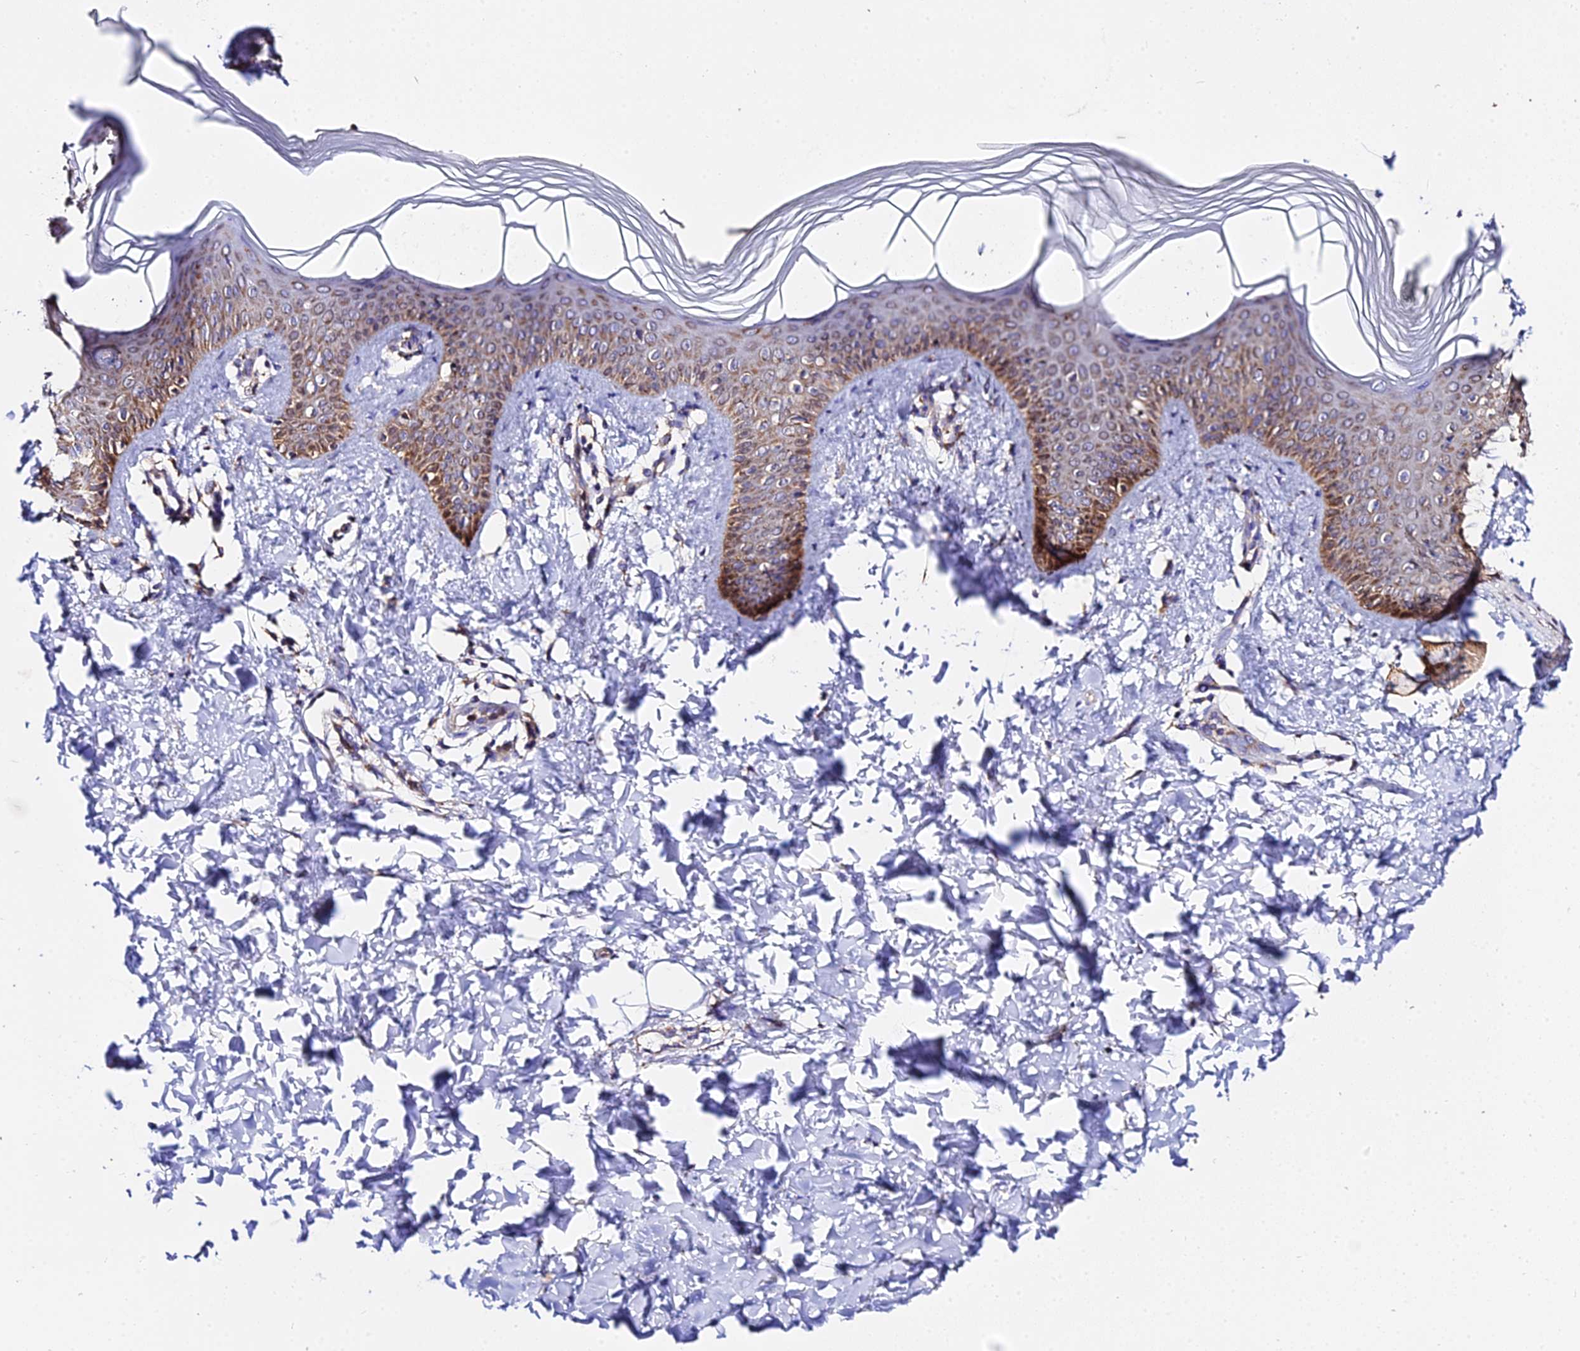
{"staining": {"intensity": "strong", "quantity": ">75%", "location": "cytoplasmic/membranous"}, "tissue": "skin", "cell_type": "Epidermal cells", "image_type": "normal", "snomed": [{"axis": "morphology", "description": "Normal tissue, NOS"}, {"axis": "morphology", "description": "Inflammation, NOS"}, {"axis": "topography", "description": "Soft tissue"}, {"axis": "topography", "description": "Anal"}], "caption": "Skin stained for a protein (brown) exhibits strong cytoplasmic/membranous positive positivity in about >75% of epidermal cells.", "gene": "ZNF573", "patient": {"sex": "female", "age": 15}}